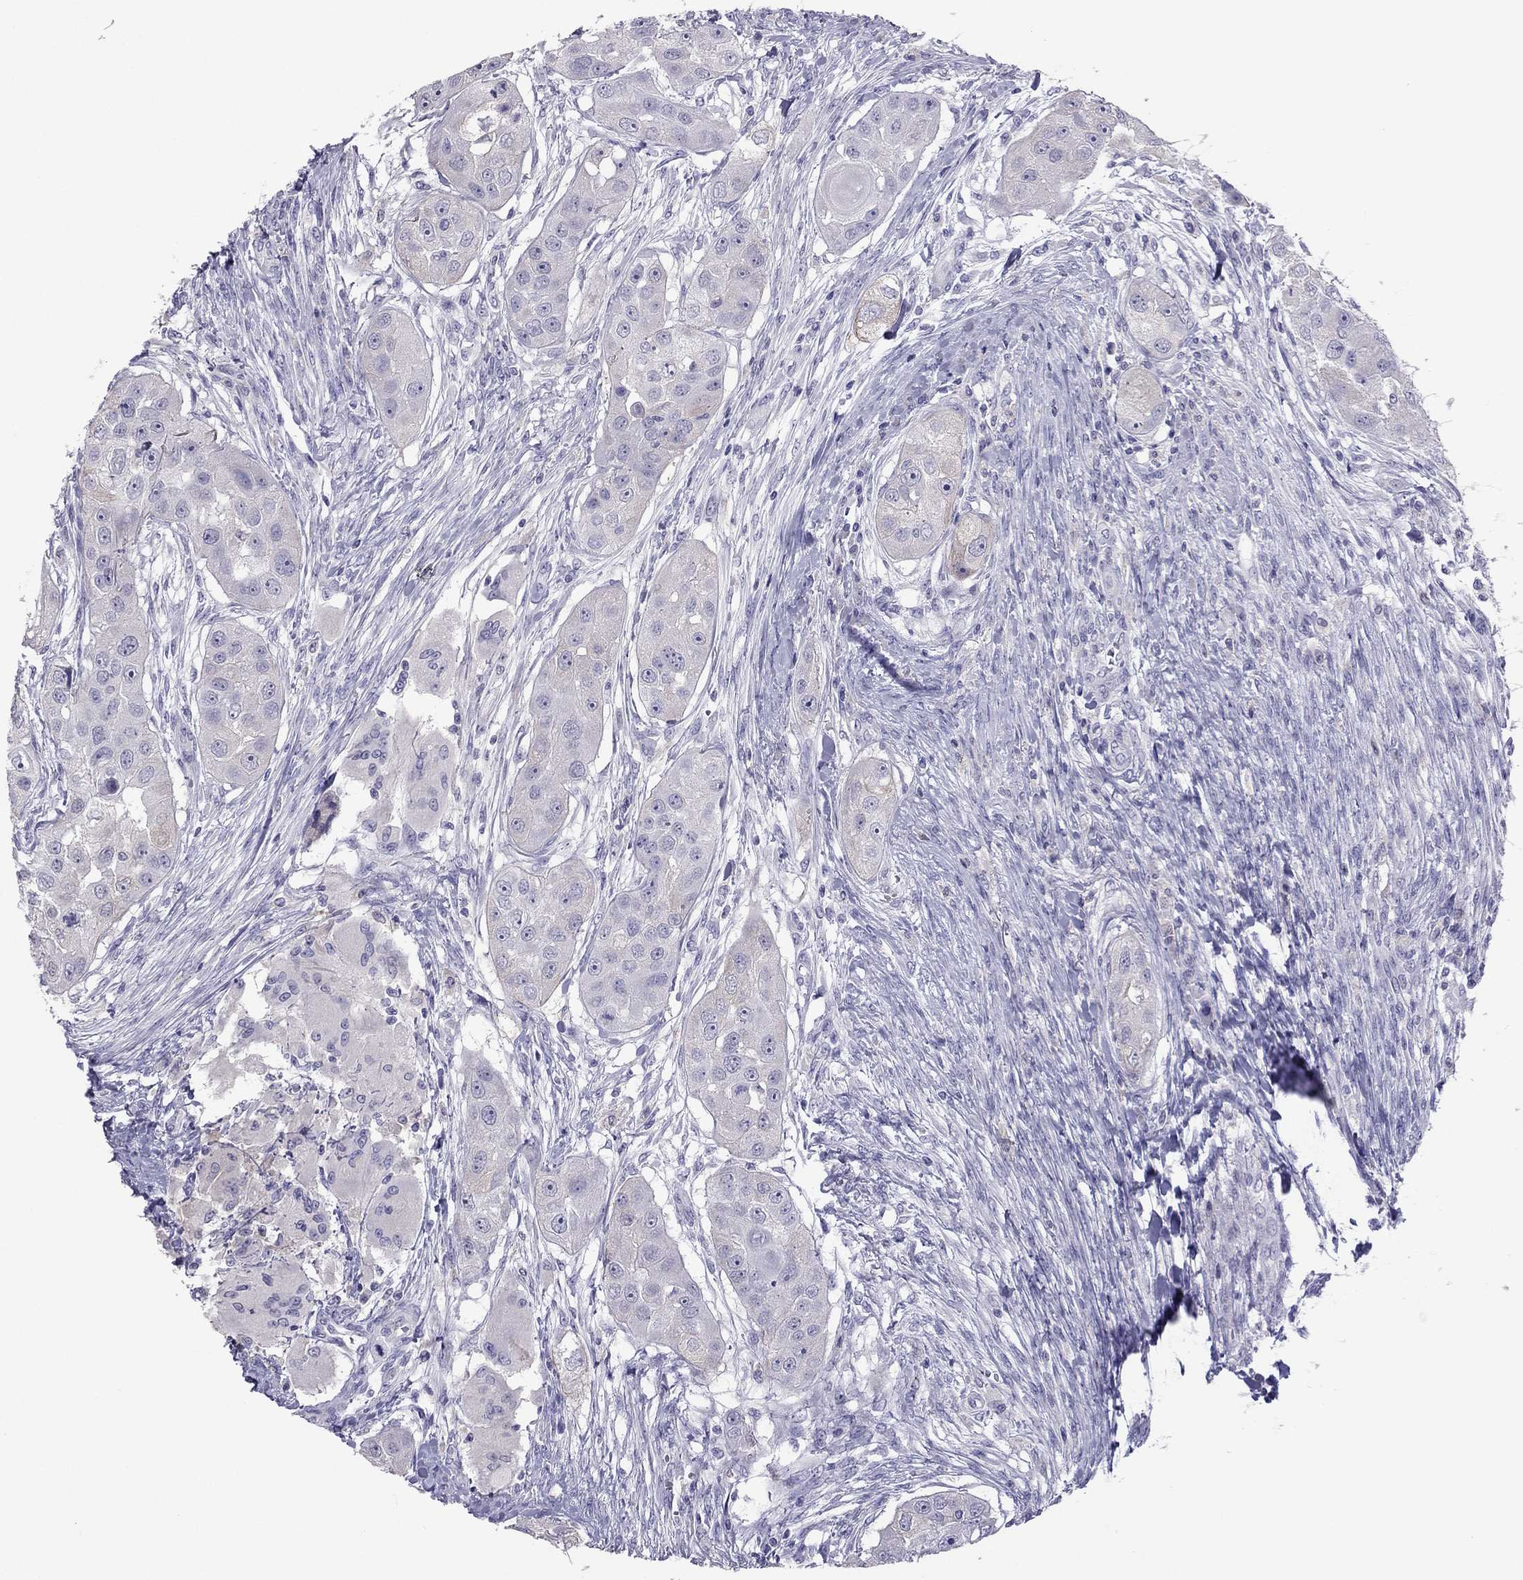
{"staining": {"intensity": "negative", "quantity": "none", "location": "none"}, "tissue": "head and neck cancer", "cell_type": "Tumor cells", "image_type": "cancer", "snomed": [{"axis": "morphology", "description": "Squamous cell carcinoma, NOS"}, {"axis": "topography", "description": "Head-Neck"}], "caption": "High power microscopy photomicrograph of an IHC photomicrograph of head and neck cancer (squamous cell carcinoma), revealing no significant staining in tumor cells.", "gene": "RGS8", "patient": {"sex": "male", "age": 51}}